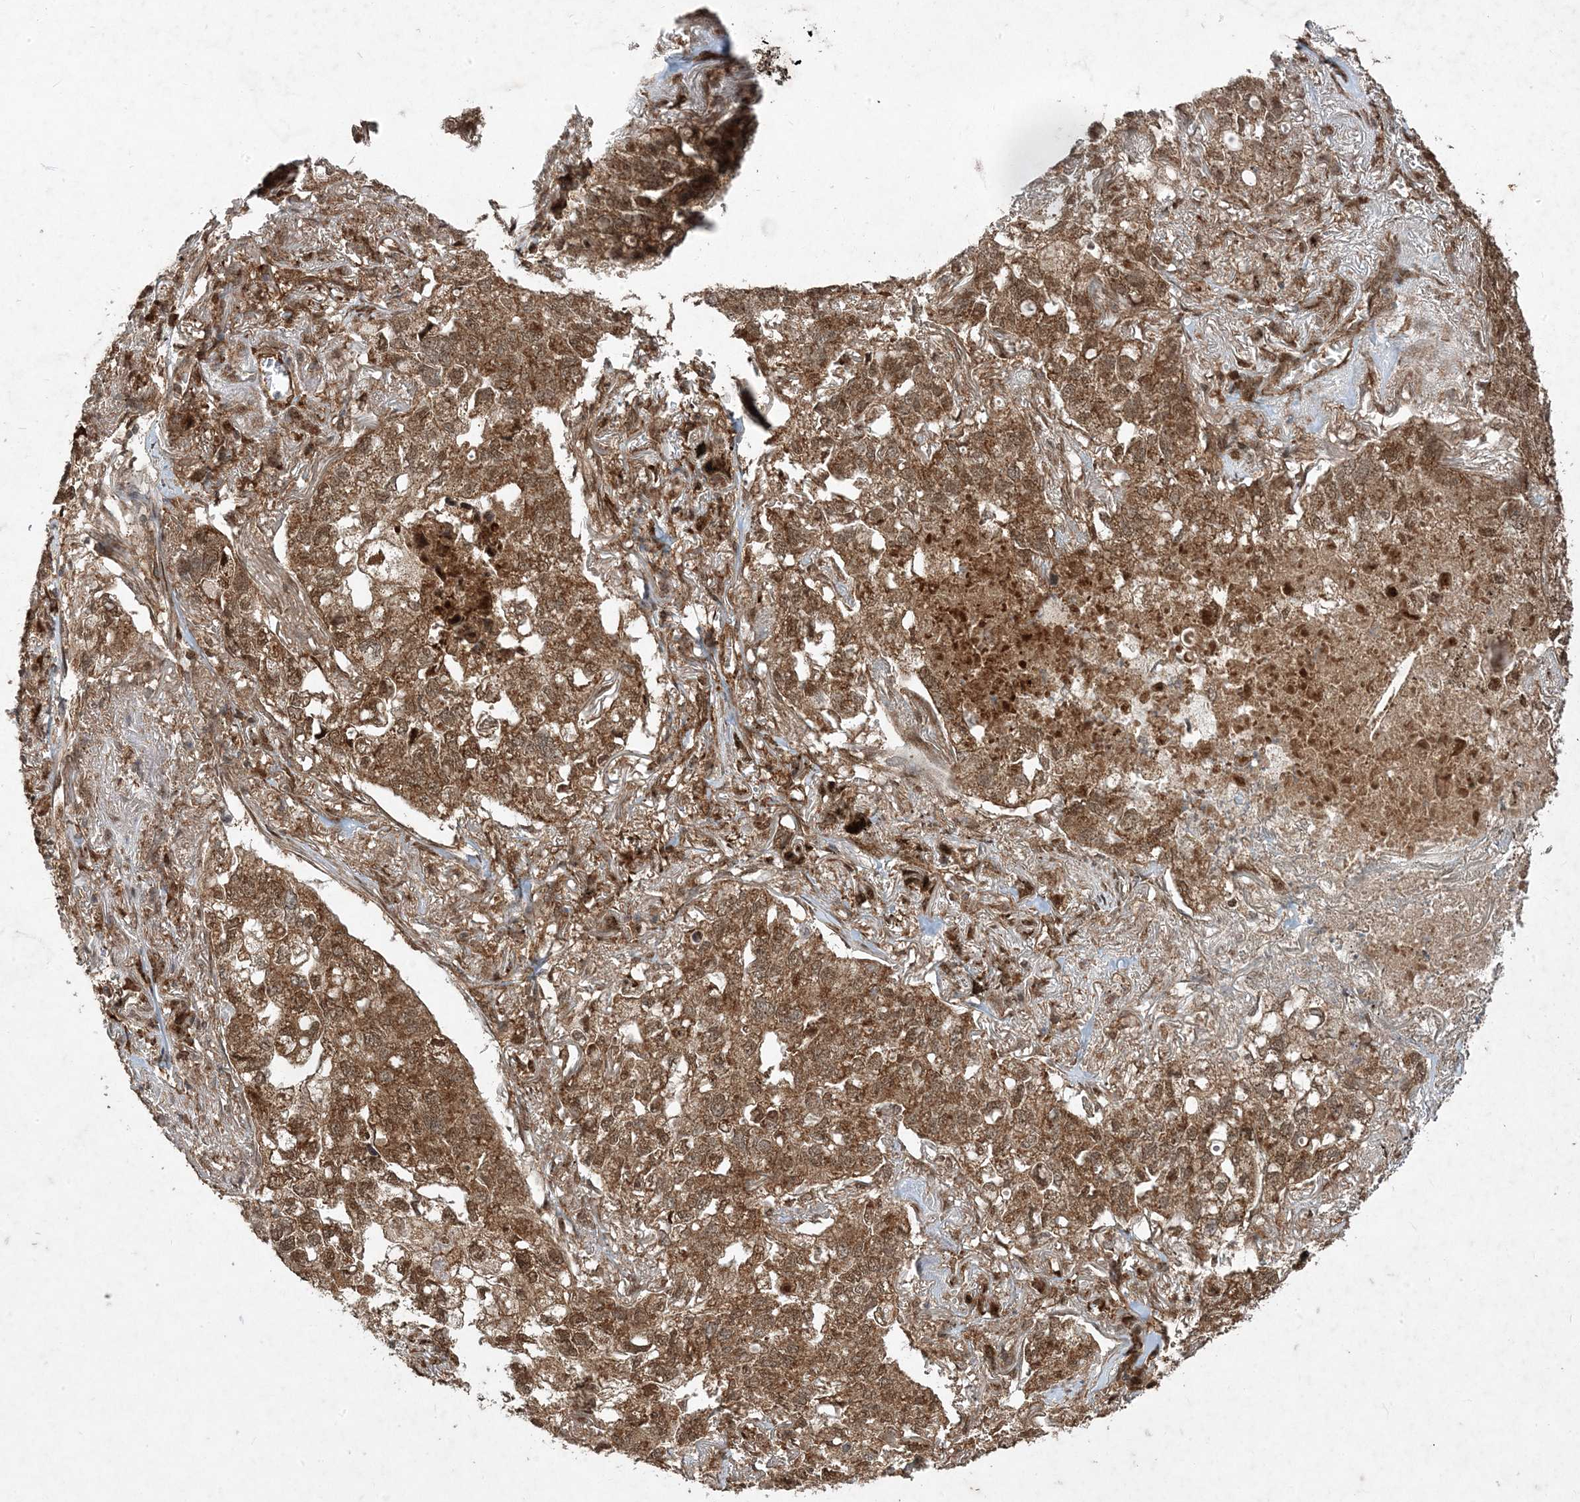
{"staining": {"intensity": "moderate", "quantity": ">75%", "location": "cytoplasmic/membranous,nuclear"}, "tissue": "lung cancer", "cell_type": "Tumor cells", "image_type": "cancer", "snomed": [{"axis": "morphology", "description": "Adenocarcinoma, NOS"}, {"axis": "topography", "description": "Lung"}], "caption": "Lung cancer (adenocarcinoma) stained with IHC displays moderate cytoplasmic/membranous and nuclear expression in approximately >75% of tumor cells. The protein of interest is shown in brown color, while the nuclei are stained blue.", "gene": "PLEKHM2", "patient": {"sex": "male", "age": 65}}